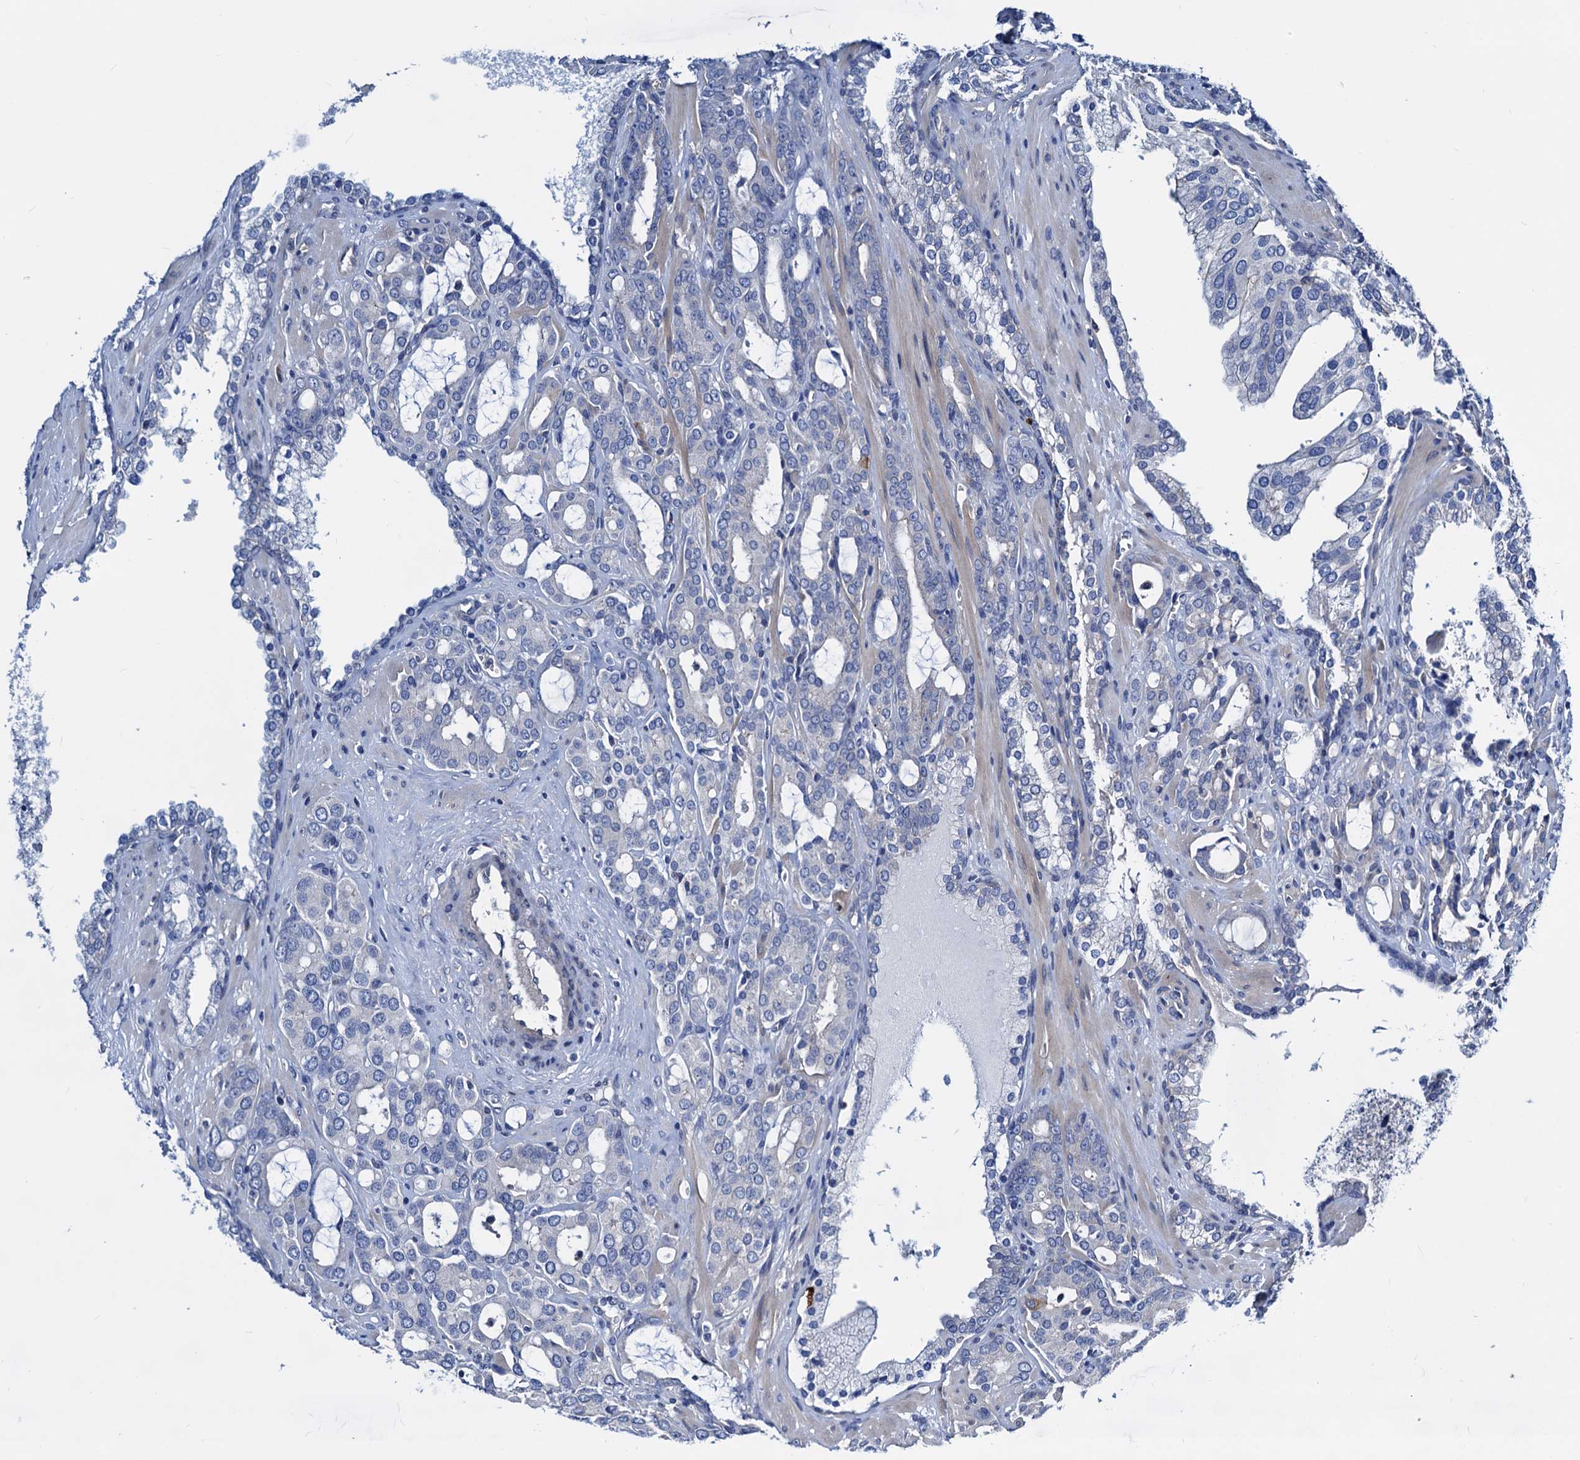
{"staining": {"intensity": "negative", "quantity": "none", "location": "none"}, "tissue": "prostate cancer", "cell_type": "Tumor cells", "image_type": "cancer", "snomed": [{"axis": "morphology", "description": "Adenocarcinoma, High grade"}, {"axis": "topography", "description": "Prostate"}], "caption": "A high-resolution image shows immunohistochemistry staining of prostate high-grade adenocarcinoma, which shows no significant staining in tumor cells.", "gene": "GCOM1", "patient": {"sex": "male", "age": 72}}